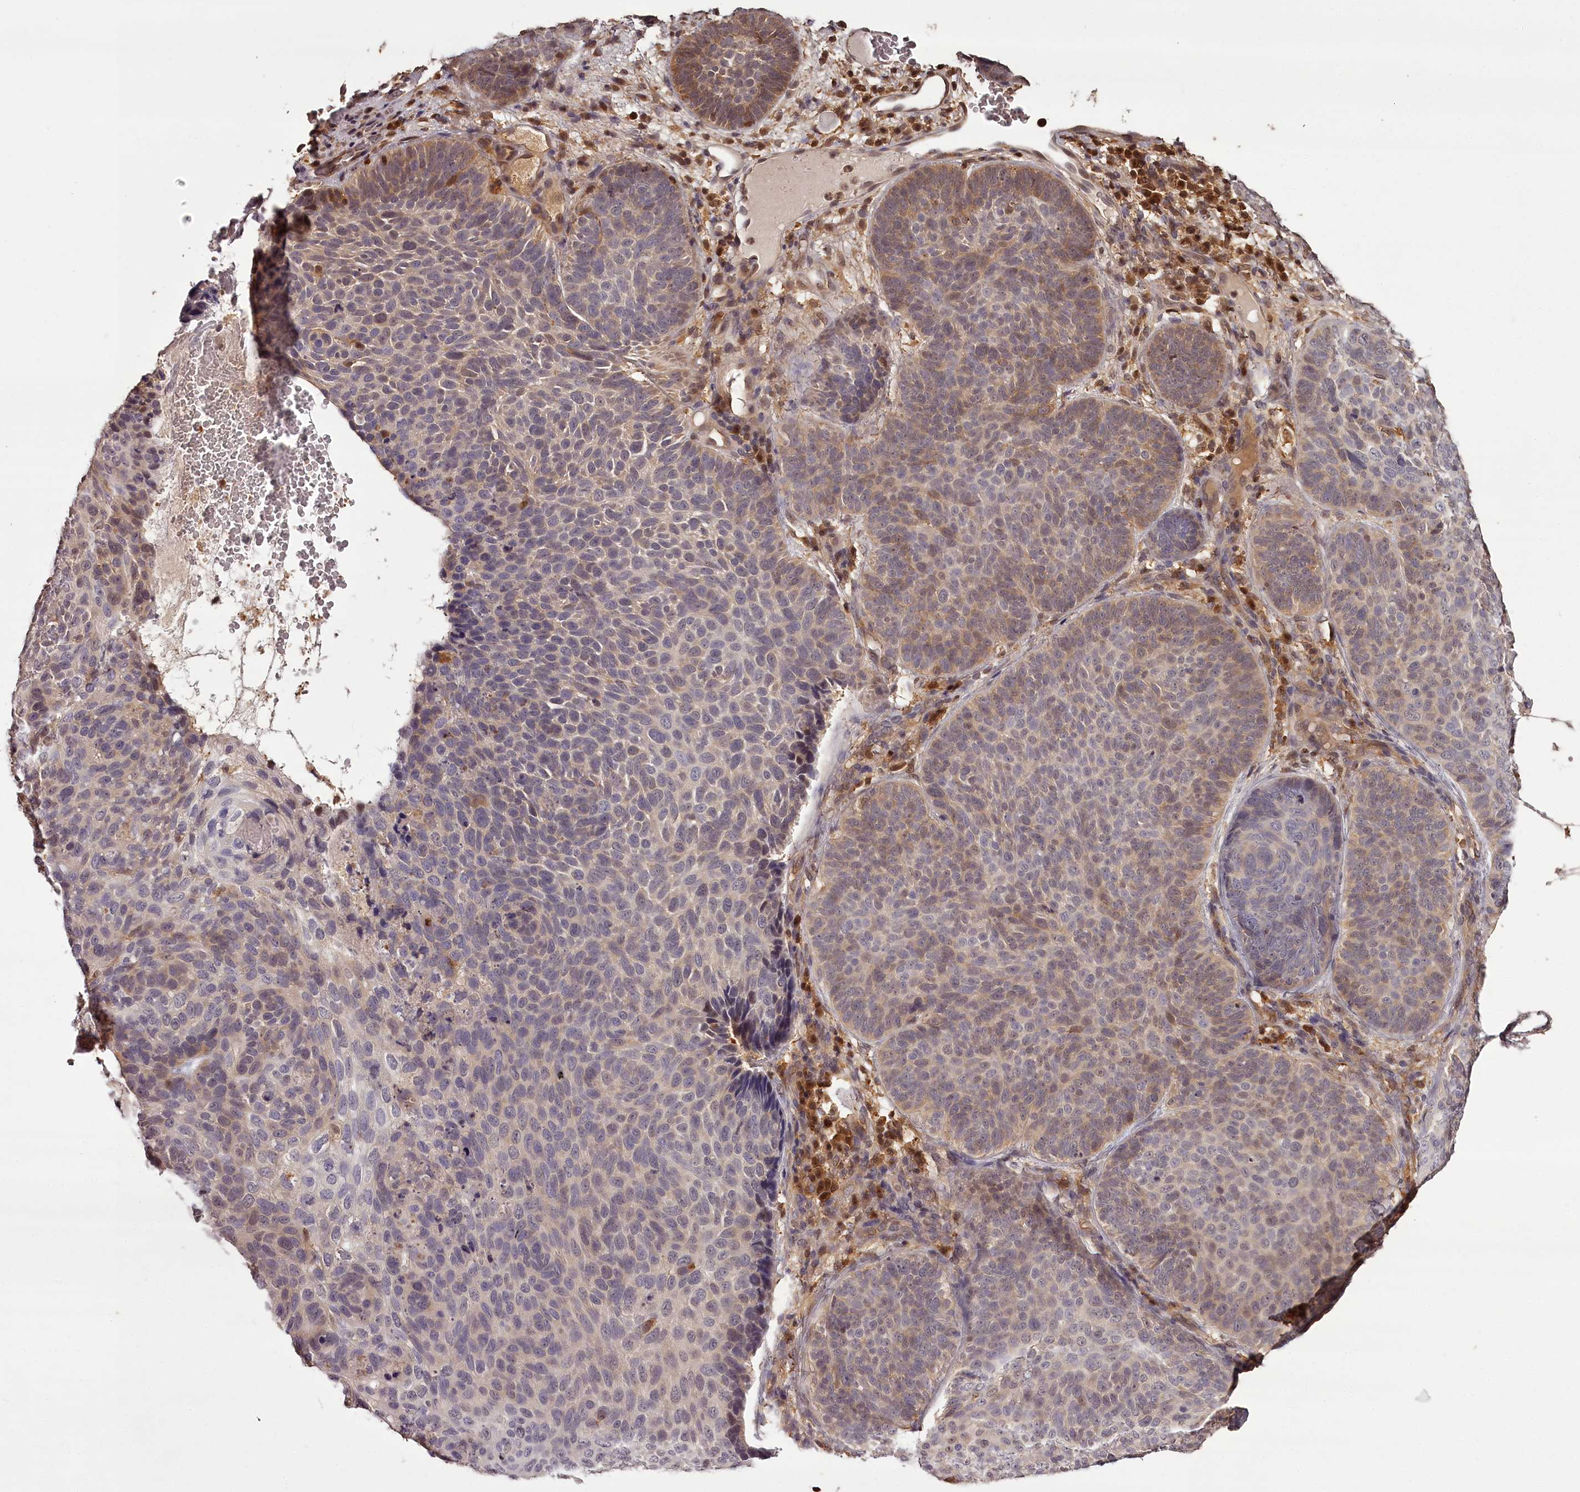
{"staining": {"intensity": "weak", "quantity": "25%-75%", "location": "cytoplasmic/membranous,nuclear"}, "tissue": "skin cancer", "cell_type": "Tumor cells", "image_type": "cancer", "snomed": [{"axis": "morphology", "description": "Basal cell carcinoma"}, {"axis": "topography", "description": "Skin"}], "caption": "Human basal cell carcinoma (skin) stained for a protein (brown) displays weak cytoplasmic/membranous and nuclear positive expression in about 25%-75% of tumor cells.", "gene": "NPRL2", "patient": {"sex": "male", "age": 85}}